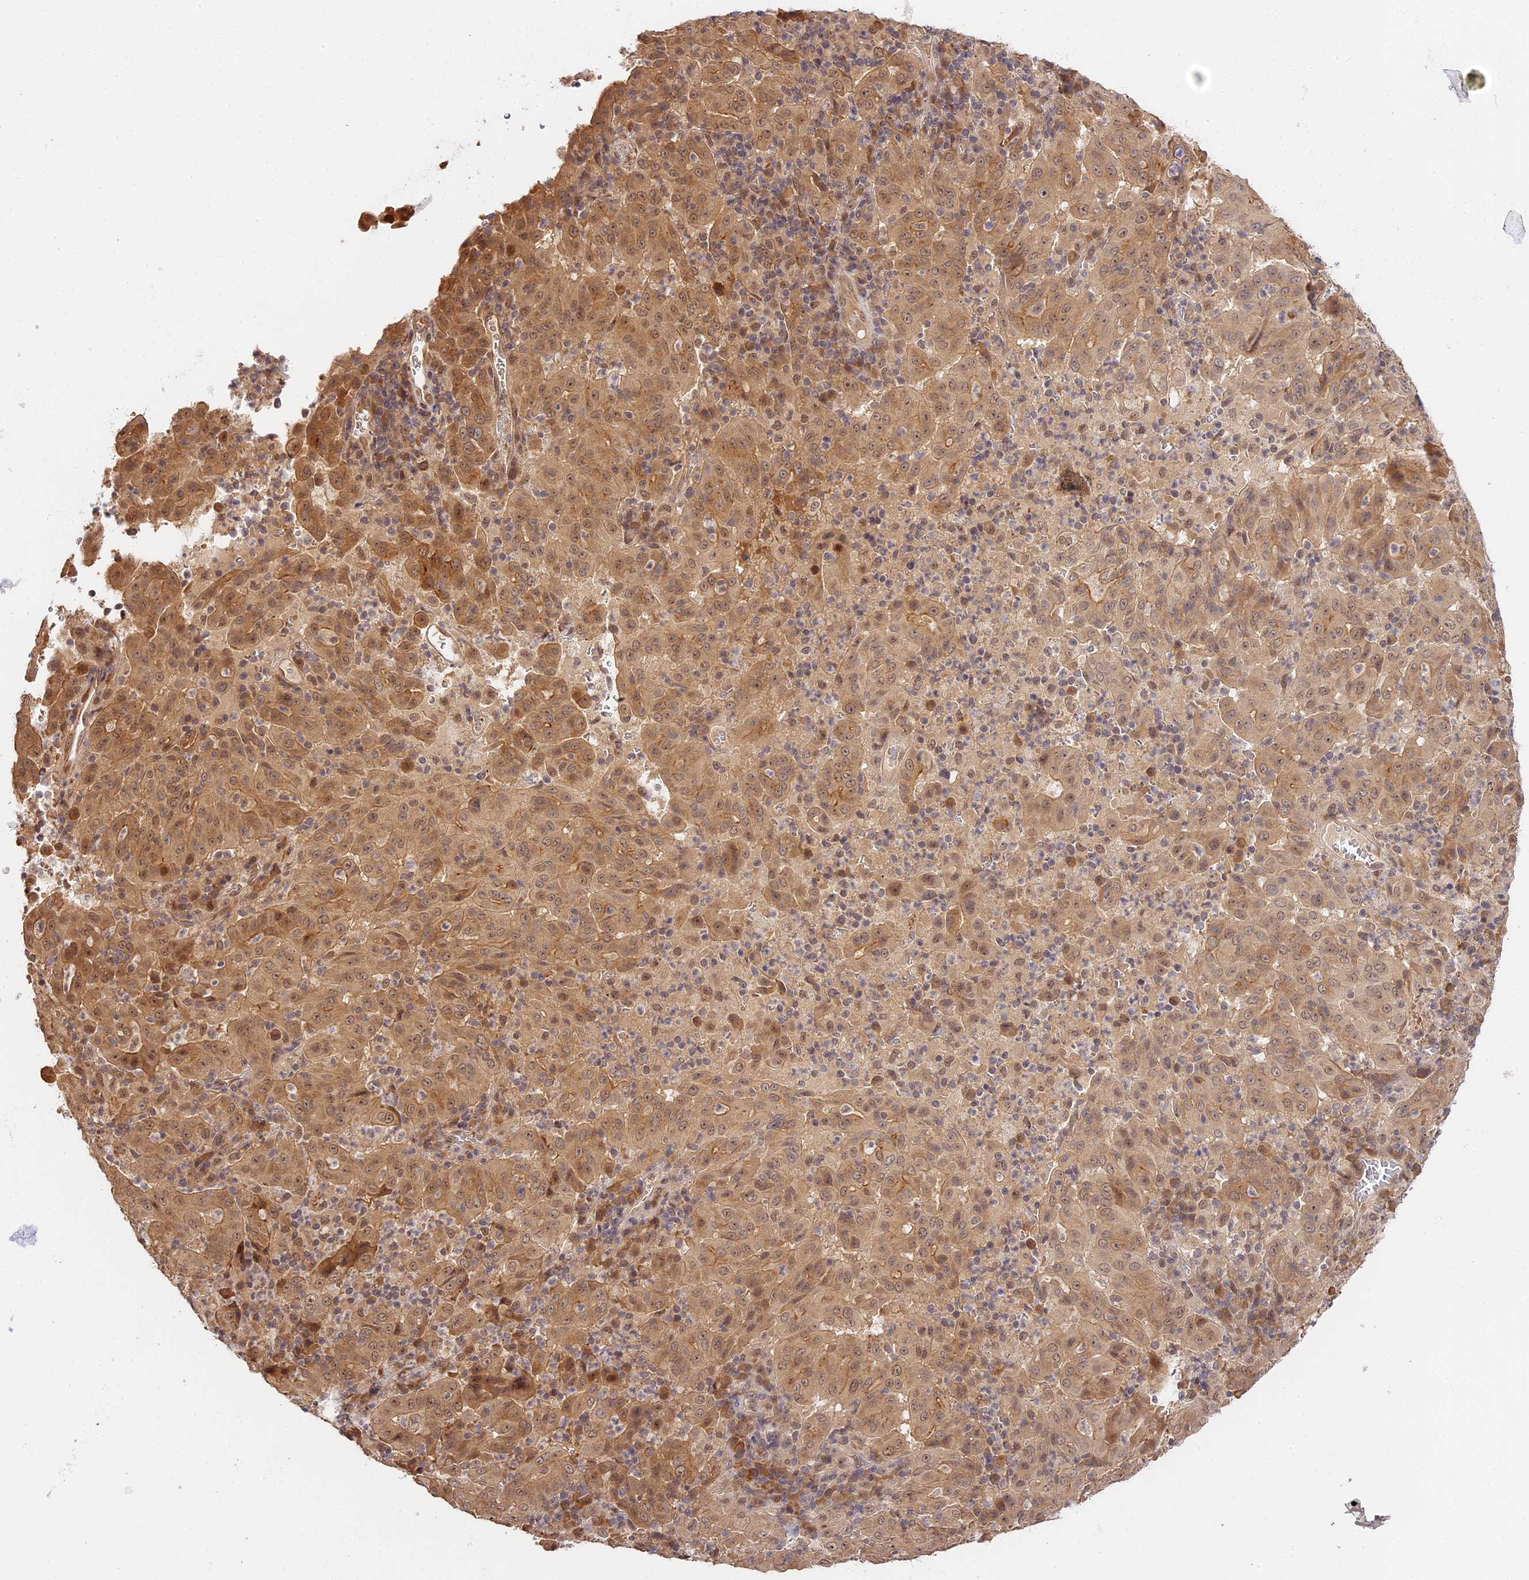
{"staining": {"intensity": "moderate", "quantity": ">75%", "location": "cytoplasmic/membranous,nuclear"}, "tissue": "pancreatic cancer", "cell_type": "Tumor cells", "image_type": "cancer", "snomed": [{"axis": "morphology", "description": "Adenocarcinoma, NOS"}, {"axis": "topography", "description": "Pancreas"}], "caption": "This image displays IHC staining of pancreatic cancer, with medium moderate cytoplasmic/membranous and nuclear positivity in about >75% of tumor cells.", "gene": "IMPACT", "patient": {"sex": "male", "age": 63}}